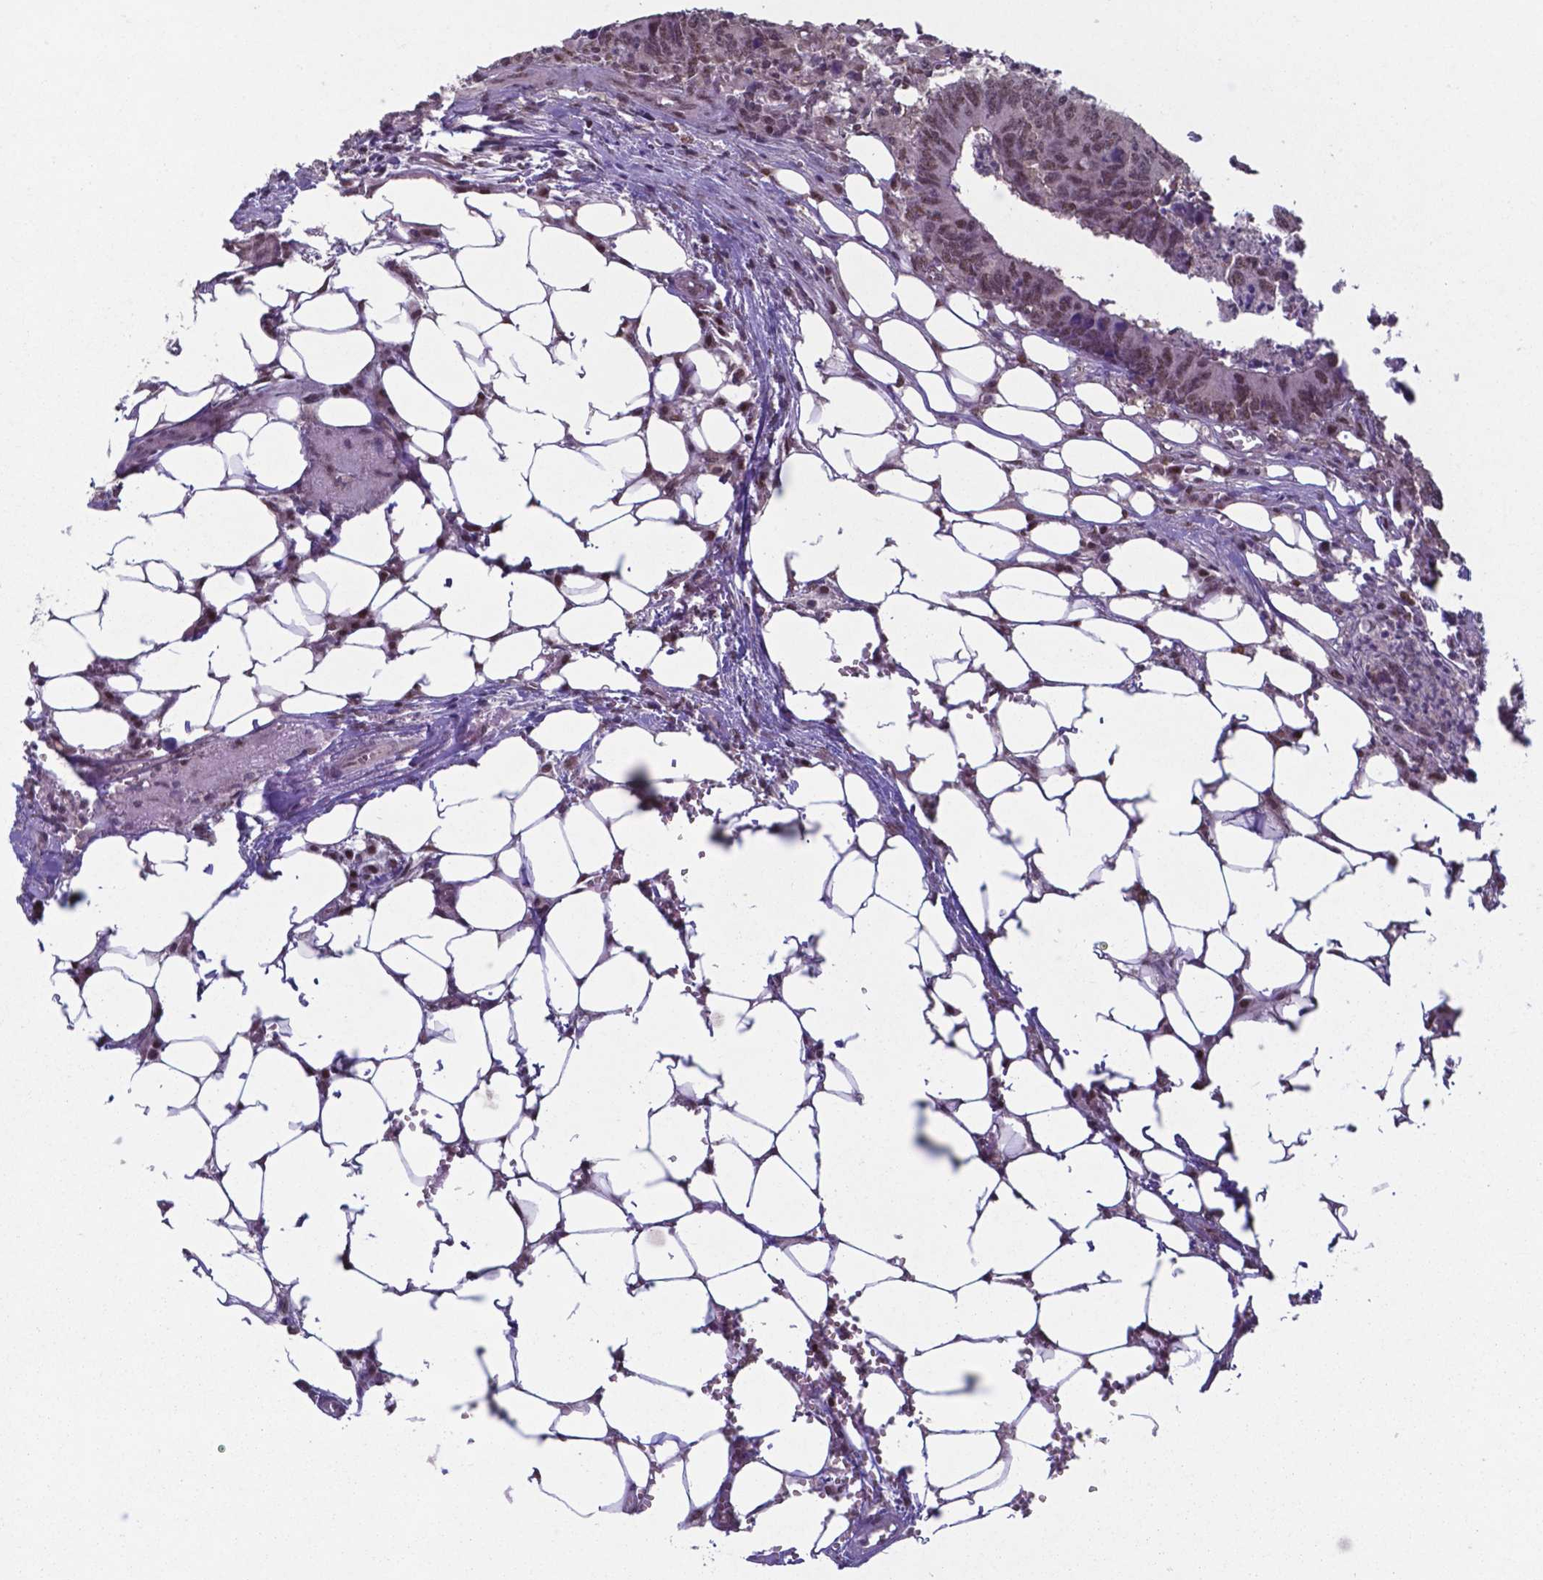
{"staining": {"intensity": "moderate", "quantity": ">75%", "location": "cytoplasmic/membranous,nuclear"}, "tissue": "colorectal cancer", "cell_type": "Tumor cells", "image_type": "cancer", "snomed": [{"axis": "morphology", "description": "Adenocarcinoma, NOS"}, {"axis": "topography", "description": "Colon"}], "caption": "The histopathology image reveals a brown stain indicating the presence of a protein in the cytoplasmic/membranous and nuclear of tumor cells in colorectal adenocarcinoma.", "gene": "UBA1", "patient": {"sex": "female", "age": 82}}